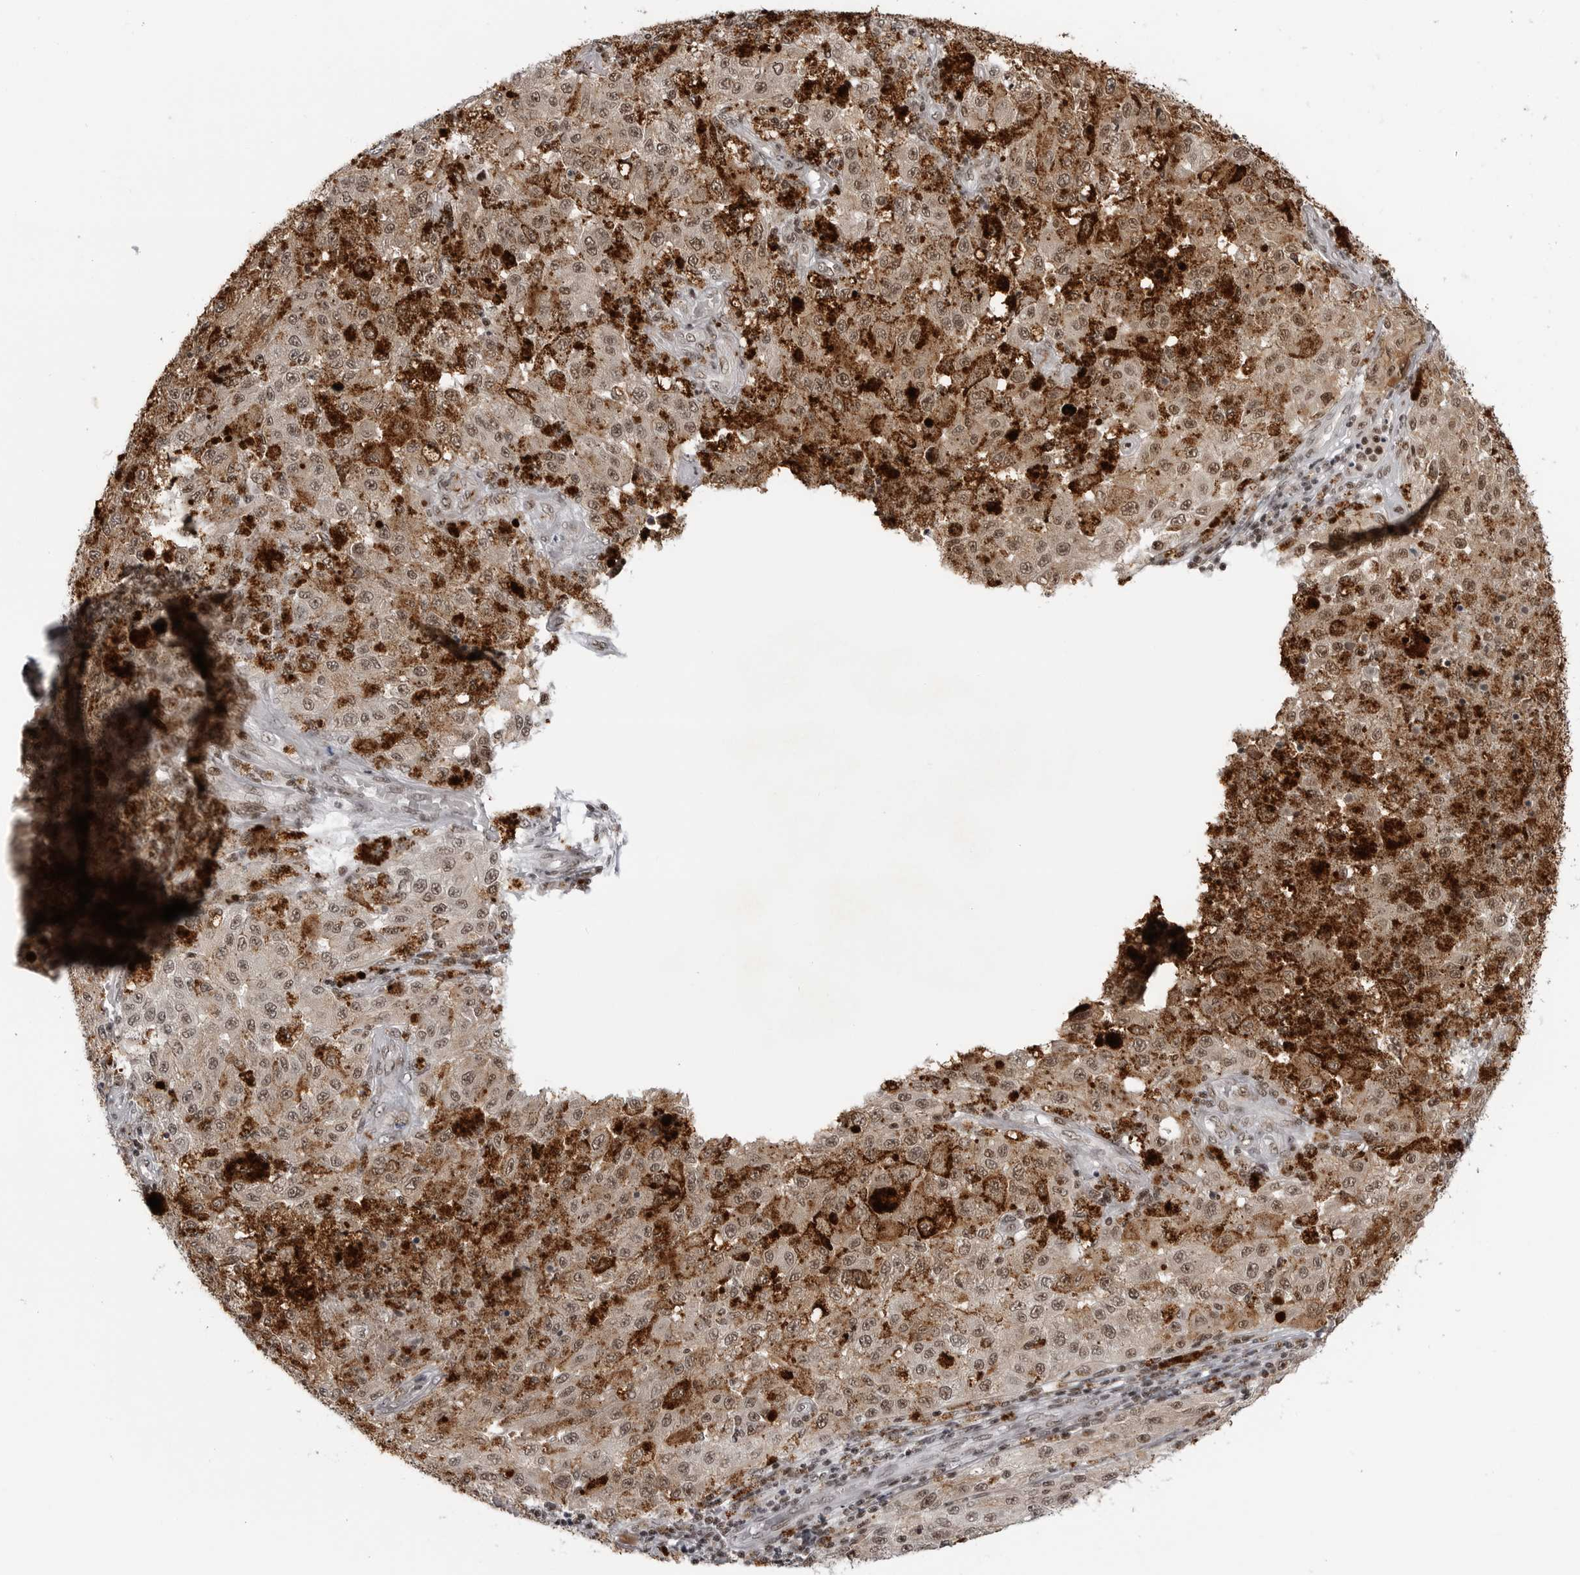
{"staining": {"intensity": "moderate", "quantity": "25%-75%", "location": "cytoplasmic/membranous,nuclear"}, "tissue": "melanoma", "cell_type": "Tumor cells", "image_type": "cancer", "snomed": [{"axis": "morphology", "description": "Malignant melanoma, NOS"}, {"axis": "topography", "description": "Skin"}], "caption": "Immunohistochemical staining of malignant melanoma displays medium levels of moderate cytoplasmic/membranous and nuclear protein positivity in about 25%-75% of tumor cells.", "gene": "TRIM66", "patient": {"sex": "female", "age": 64}}